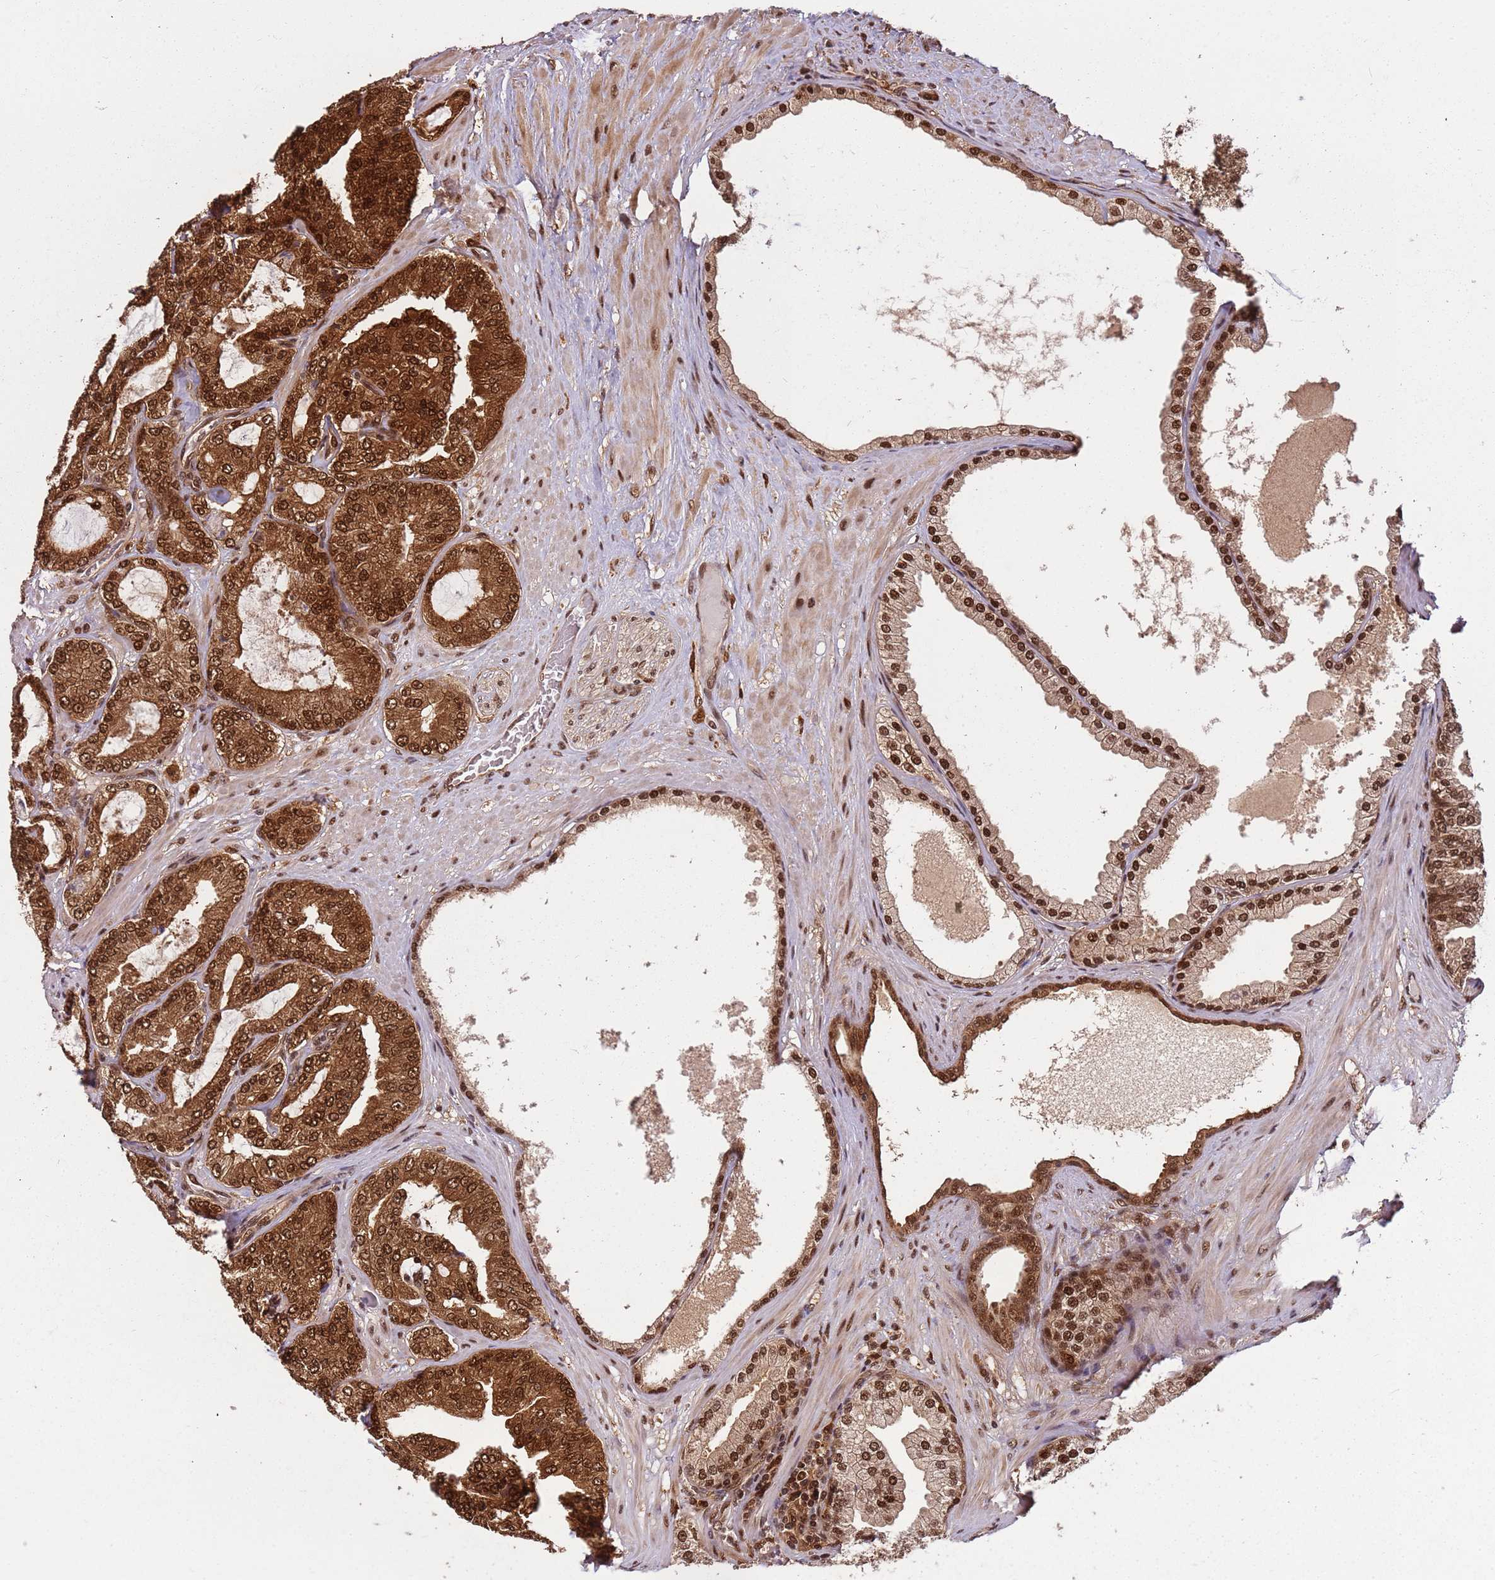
{"staining": {"intensity": "strong", "quantity": ">75%", "location": "cytoplasmic/membranous,nuclear"}, "tissue": "prostate cancer", "cell_type": "Tumor cells", "image_type": "cancer", "snomed": [{"axis": "morphology", "description": "Adenocarcinoma, Low grade"}, {"axis": "topography", "description": "Prostate"}], "caption": "Immunohistochemical staining of prostate adenocarcinoma (low-grade) exhibits strong cytoplasmic/membranous and nuclear protein expression in about >75% of tumor cells.", "gene": "PGLS", "patient": {"sex": "male", "age": 63}}